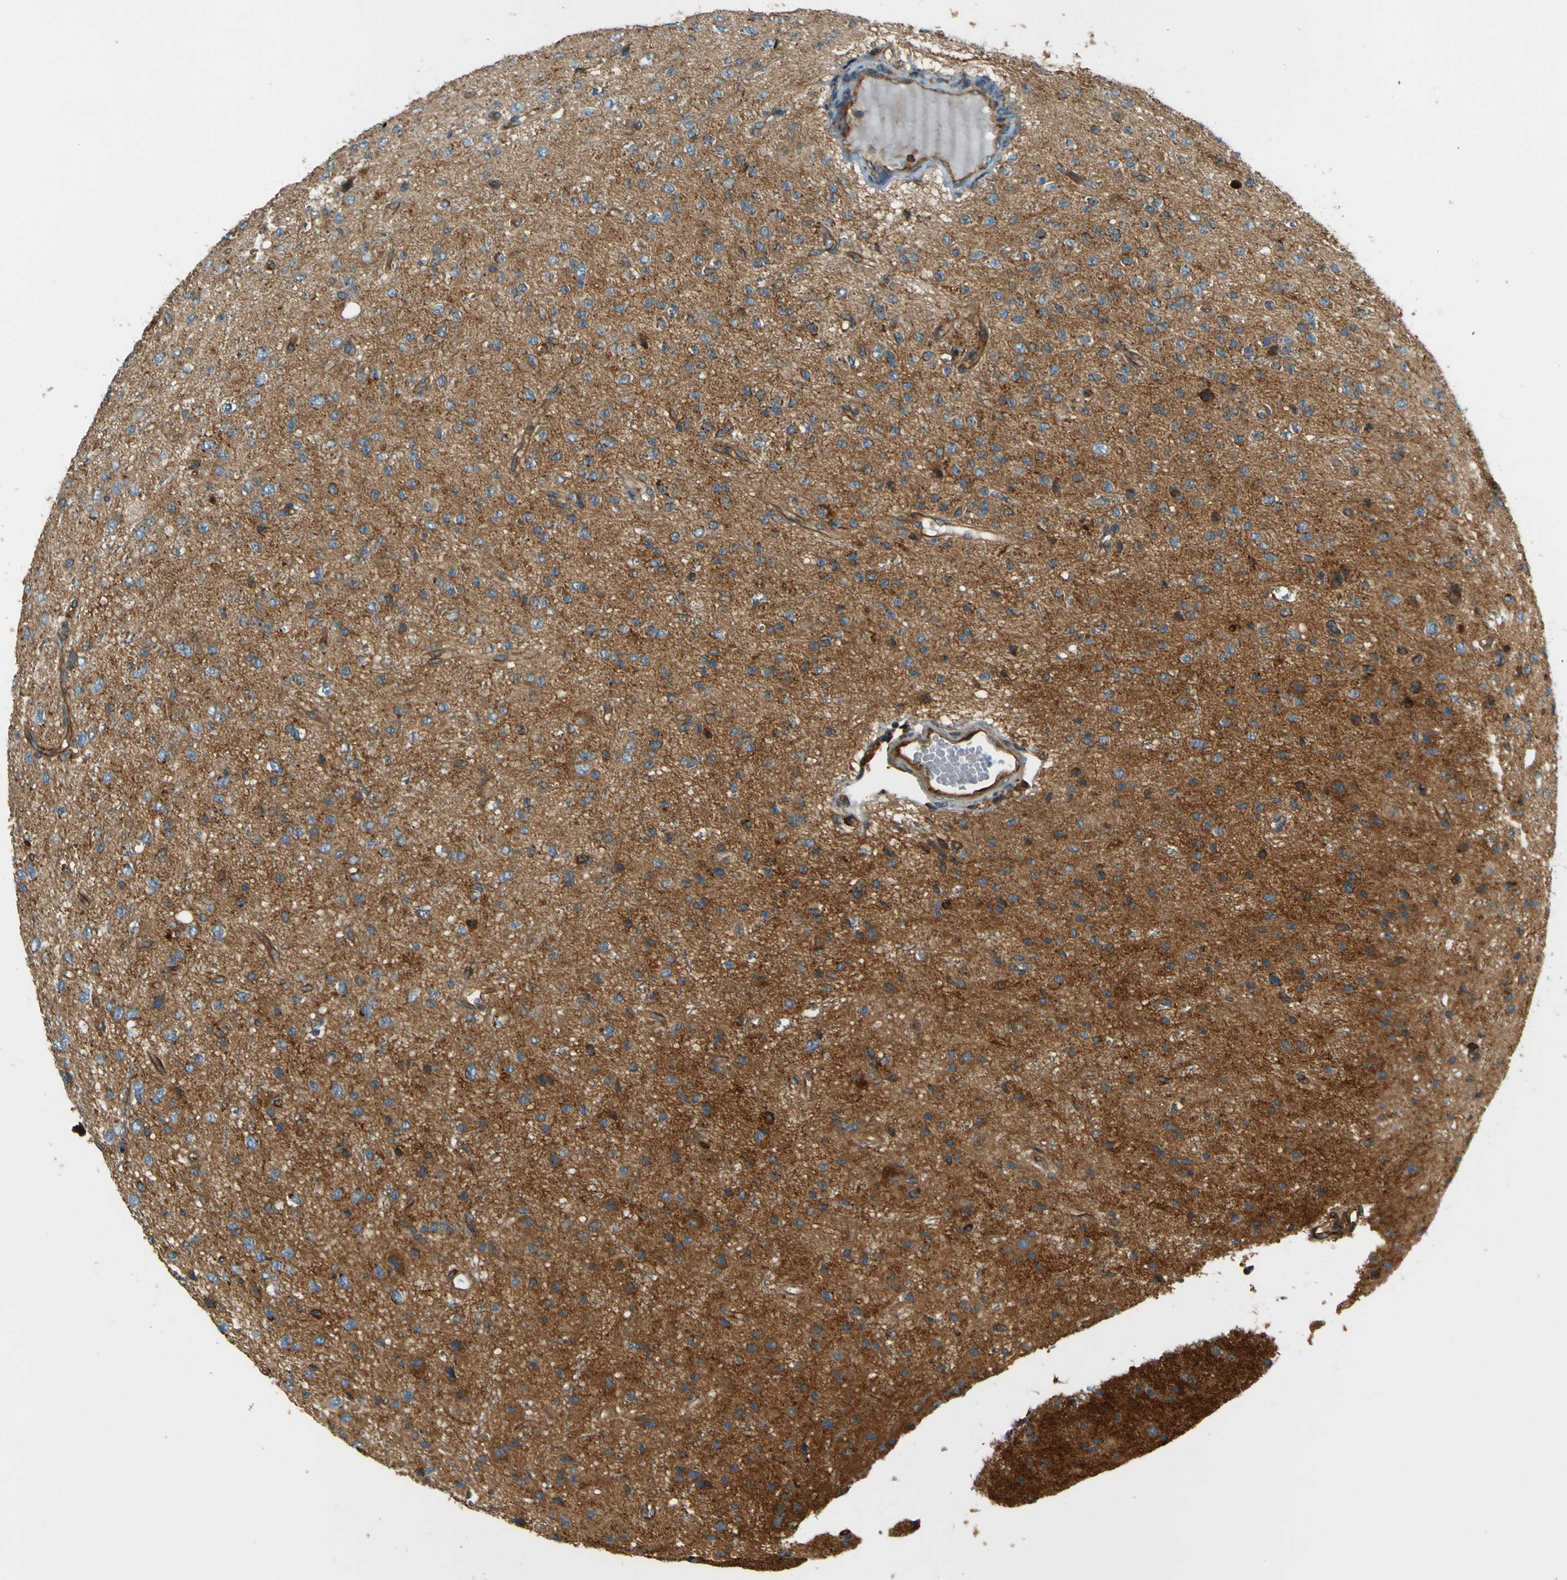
{"staining": {"intensity": "moderate", "quantity": "<25%", "location": "cytoplasmic/membranous"}, "tissue": "glioma", "cell_type": "Tumor cells", "image_type": "cancer", "snomed": [{"axis": "morphology", "description": "Glioma, malignant, High grade"}, {"axis": "topography", "description": "pancreas cauda"}], "caption": "Immunohistochemistry (IHC) image of neoplastic tissue: glioma stained using immunohistochemistry exhibits low levels of moderate protein expression localized specifically in the cytoplasmic/membranous of tumor cells, appearing as a cytoplasmic/membranous brown color.", "gene": "DNAJC5", "patient": {"sex": "male", "age": 60}}